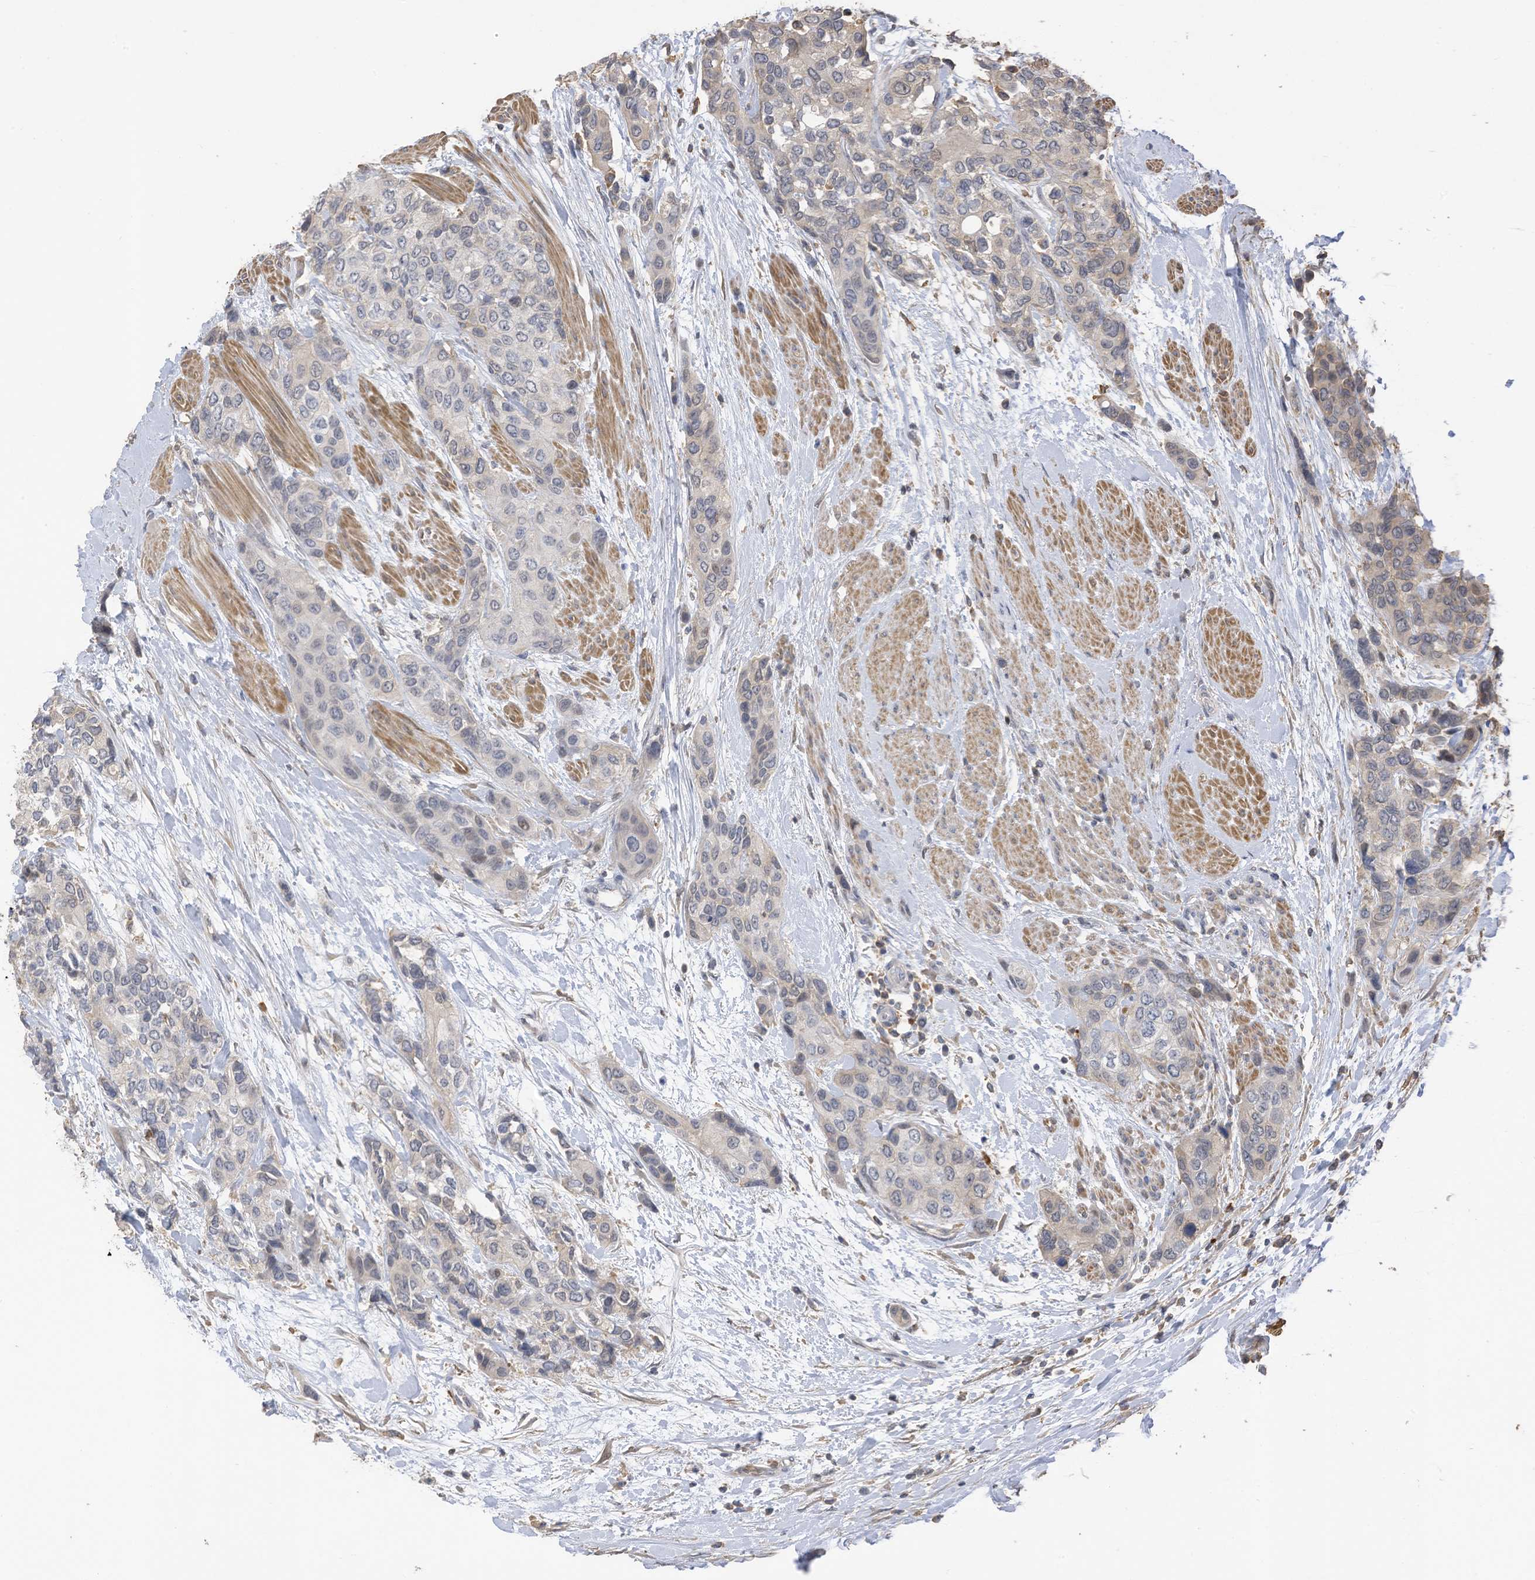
{"staining": {"intensity": "negative", "quantity": "none", "location": "none"}, "tissue": "urothelial cancer", "cell_type": "Tumor cells", "image_type": "cancer", "snomed": [{"axis": "morphology", "description": "Normal tissue, NOS"}, {"axis": "morphology", "description": "Urothelial carcinoma, High grade"}, {"axis": "topography", "description": "Vascular tissue"}, {"axis": "topography", "description": "Urinary bladder"}], "caption": "Urothelial cancer was stained to show a protein in brown. There is no significant staining in tumor cells.", "gene": "SLFN14", "patient": {"sex": "female", "age": 56}}